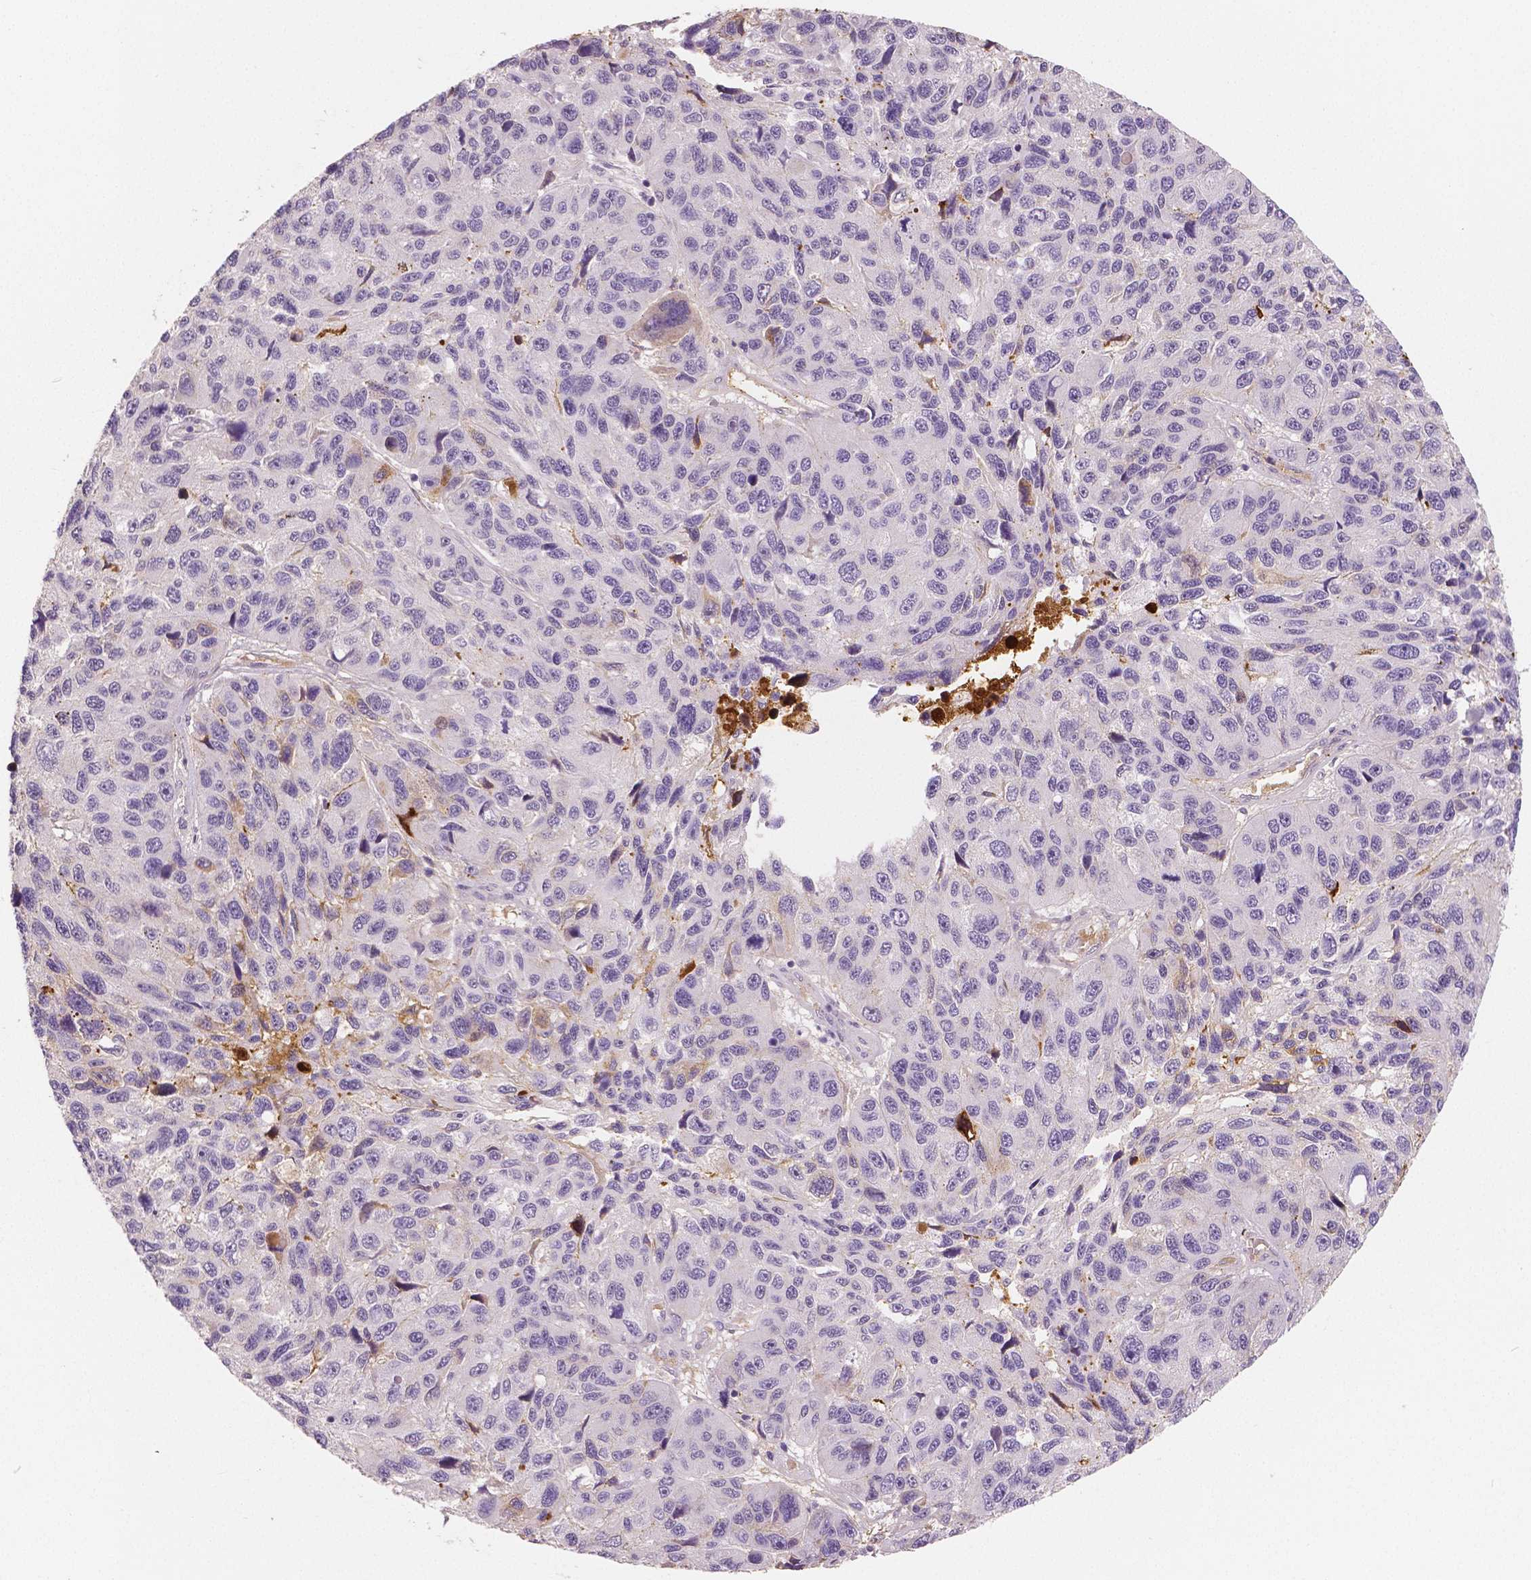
{"staining": {"intensity": "negative", "quantity": "none", "location": "none"}, "tissue": "melanoma", "cell_type": "Tumor cells", "image_type": "cancer", "snomed": [{"axis": "morphology", "description": "Malignant melanoma, NOS"}, {"axis": "topography", "description": "Skin"}], "caption": "IHC of human melanoma shows no staining in tumor cells.", "gene": "APOA4", "patient": {"sex": "male", "age": 53}}